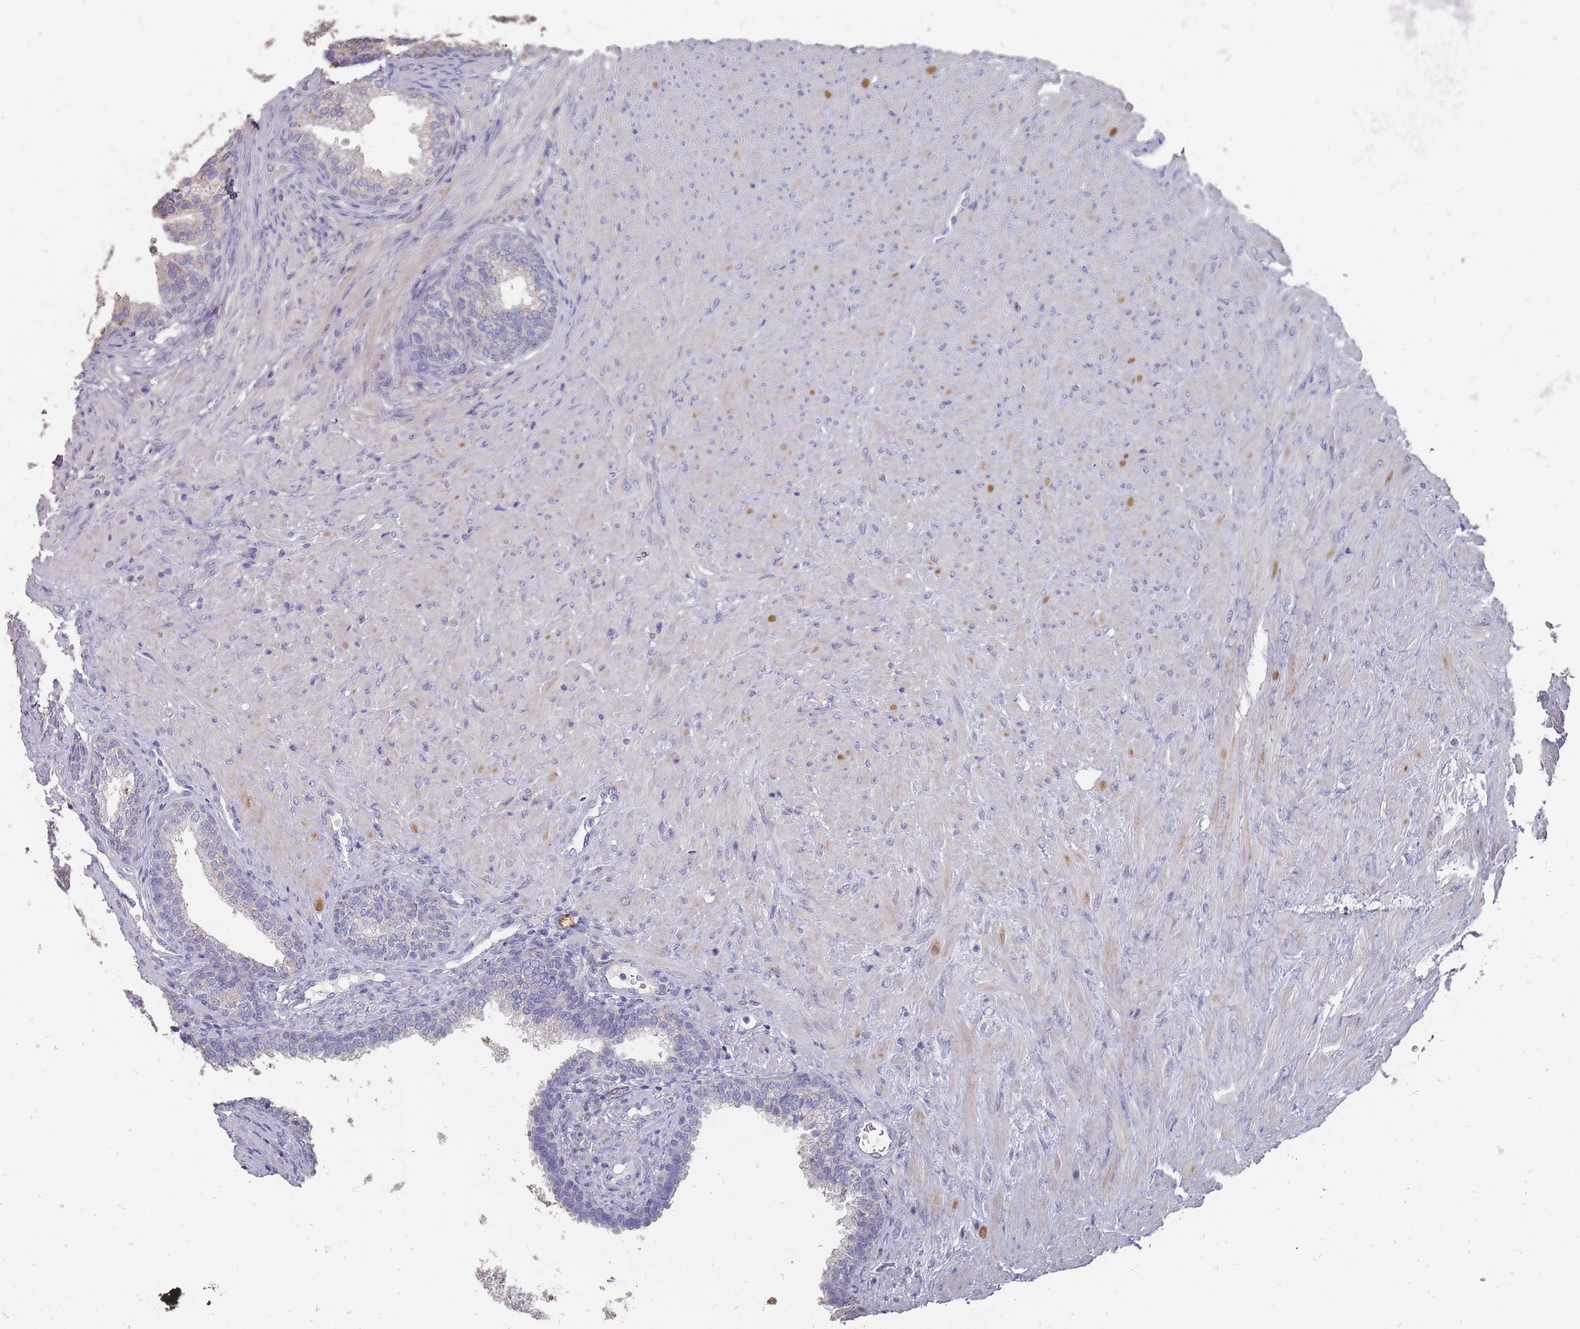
{"staining": {"intensity": "negative", "quantity": "none", "location": "none"}, "tissue": "prostate", "cell_type": "Glandular cells", "image_type": "normal", "snomed": [{"axis": "morphology", "description": "Normal tissue, NOS"}, {"axis": "topography", "description": "Prostate"}], "caption": "Photomicrograph shows no significant protein staining in glandular cells of unremarkable prostate.", "gene": "OTULINL", "patient": {"sex": "male", "age": 76}}